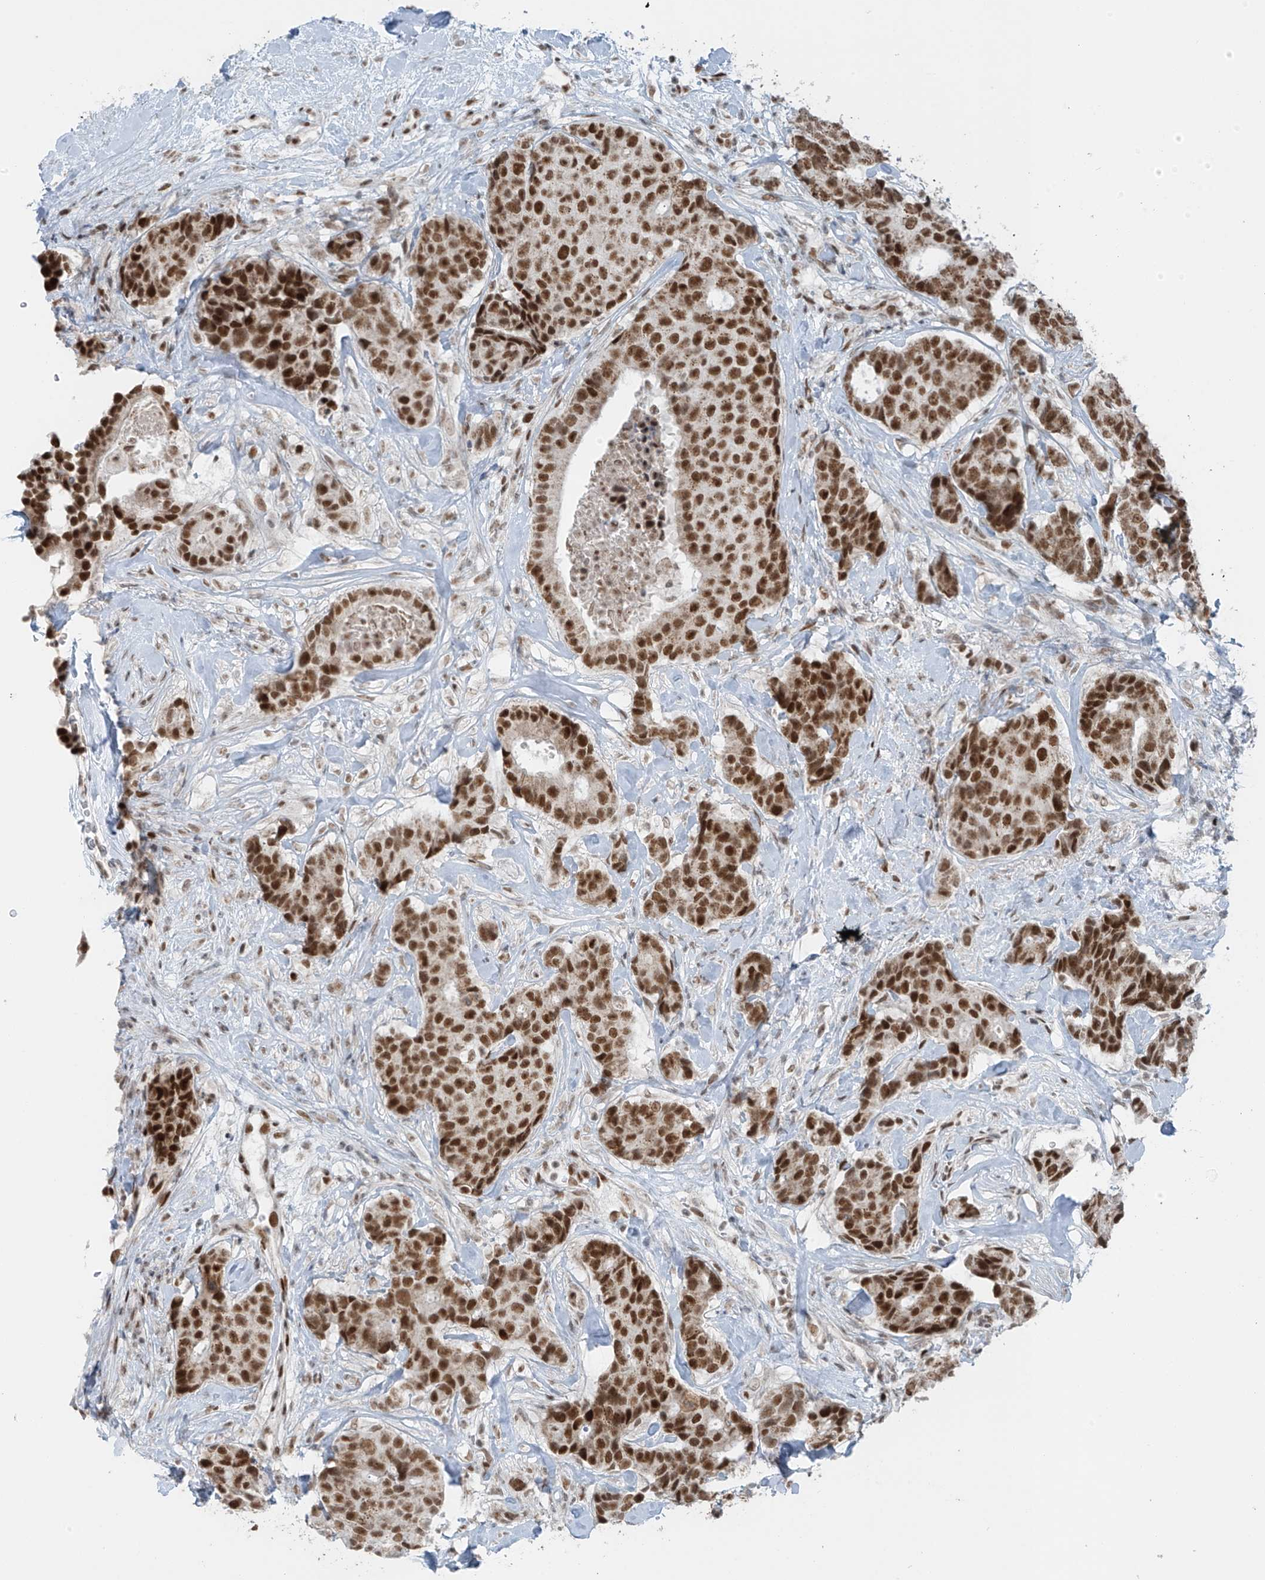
{"staining": {"intensity": "strong", "quantity": ">75%", "location": "nuclear"}, "tissue": "breast cancer", "cell_type": "Tumor cells", "image_type": "cancer", "snomed": [{"axis": "morphology", "description": "Duct carcinoma"}, {"axis": "topography", "description": "Breast"}], "caption": "A brown stain highlights strong nuclear staining of a protein in human breast infiltrating ductal carcinoma tumor cells.", "gene": "WRNIP1", "patient": {"sex": "female", "age": 75}}